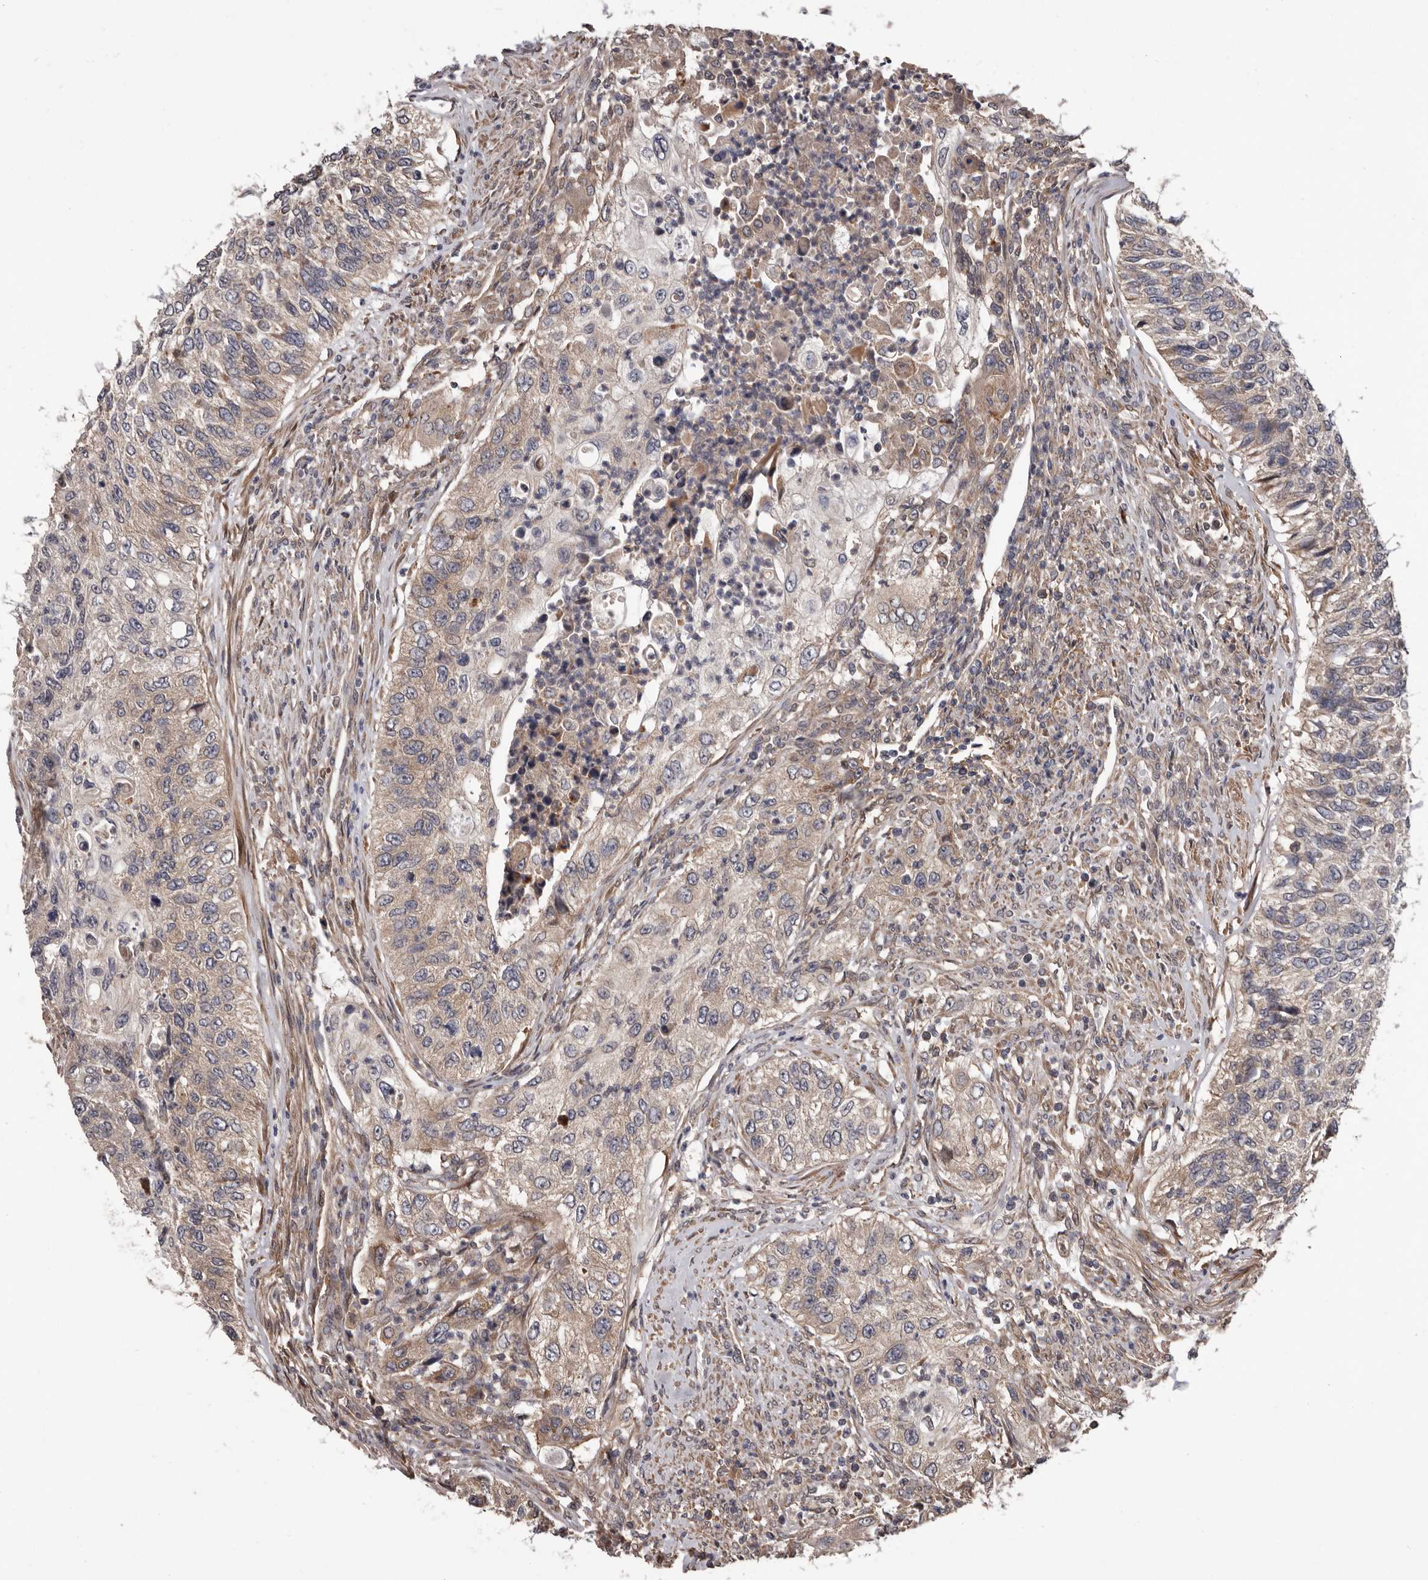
{"staining": {"intensity": "weak", "quantity": "<25%", "location": "cytoplasmic/membranous"}, "tissue": "urothelial cancer", "cell_type": "Tumor cells", "image_type": "cancer", "snomed": [{"axis": "morphology", "description": "Urothelial carcinoma, High grade"}, {"axis": "topography", "description": "Urinary bladder"}], "caption": "The photomicrograph shows no significant expression in tumor cells of urothelial cancer.", "gene": "PRKD1", "patient": {"sex": "female", "age": 60}}